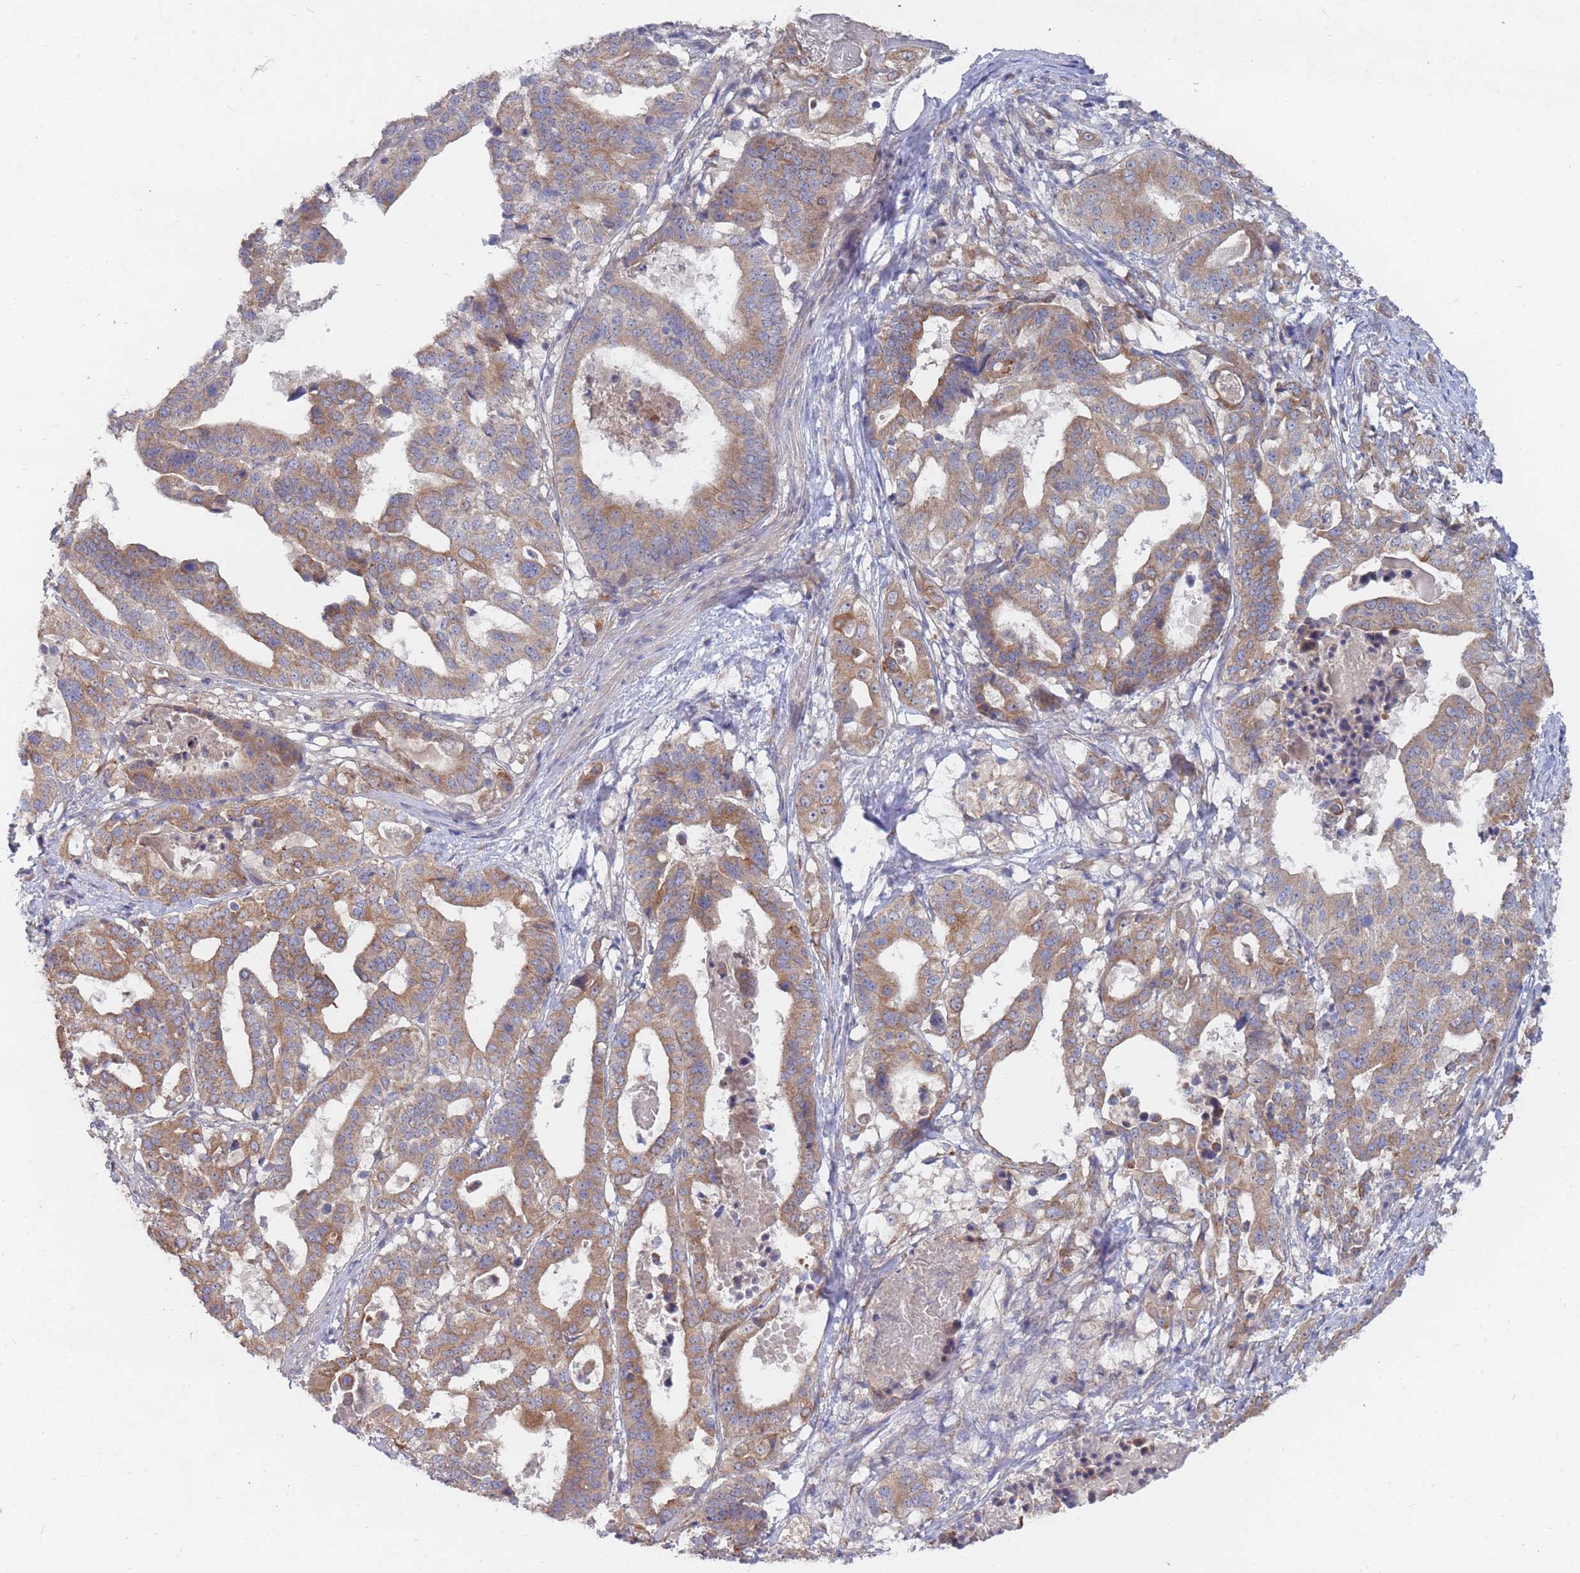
{"staining": {"intensity": "moderate", "quantity": ">75%", "location": "cytoplasmic/membranous"}, "tissue": "stomach cancer", "cell_type": "Tumor cells", "image_type": "cancer", "snomed": [{"axis": "morphology", "description": "Adenocarcinoma, NOS"}, {"axis": "topography", "description": "Stomach"}], "caption": "Adenocarcinoma (stomach) stained with a brown dye exhibits moderate cytoplasmic/membranous positive positivity in about >75% of tumor cells.", "gene": "SLC35F5", "patient": {"sex": "male", "age": 48}}